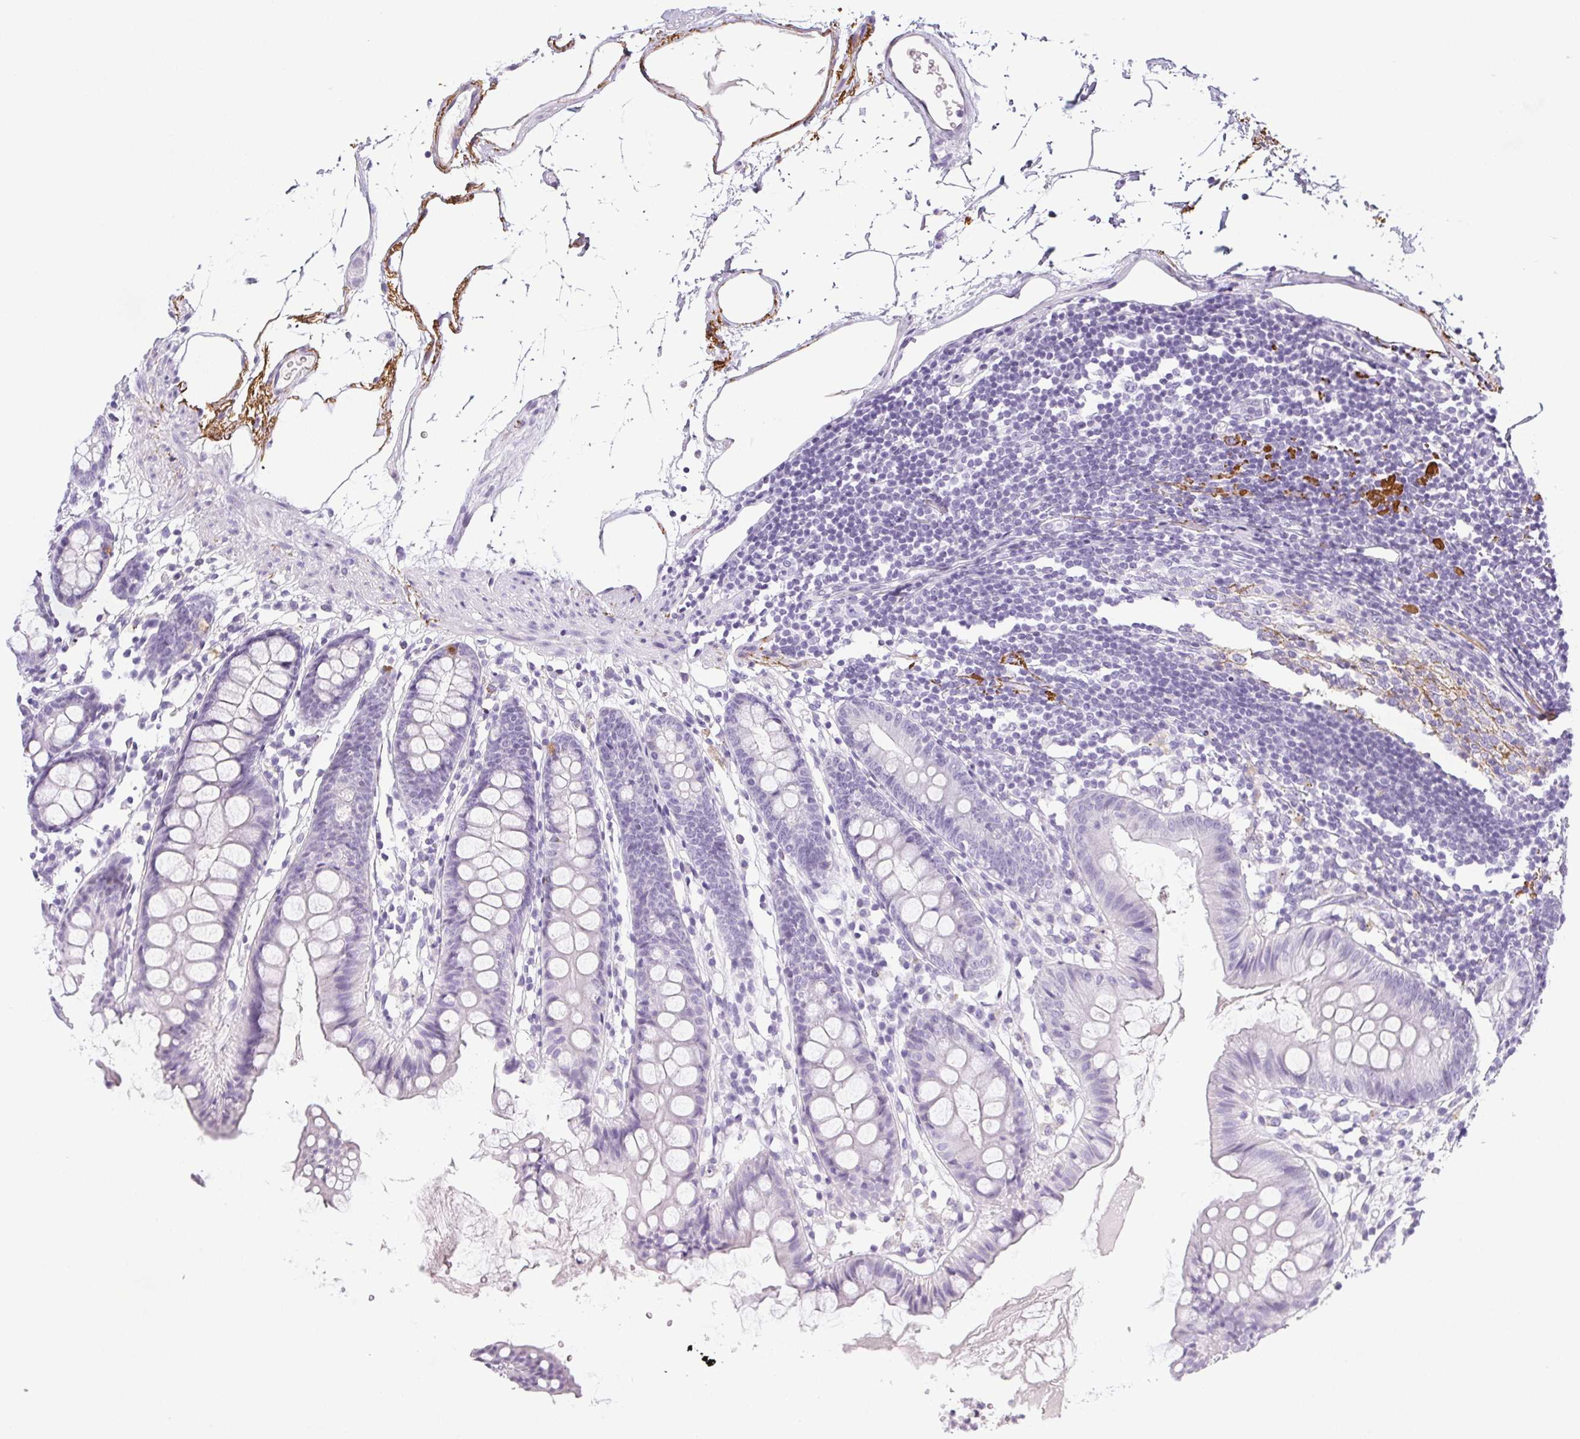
{"staining": {"intensity": "weak", "quantity": "25%-75%", "location": "cytoplasmic/membranous"}, "tissue": "colon", "cell_type": "Endothelial cells", "image_type": "normal", "snomed": [{"axis": "morphology", "description": "Normal tissue, NOS"}, {"axis": "topography", "description": "Colon"}], "caption": "Immunohistochemical staining of normal colon shows weak cytoplasmic/membranous protein staining in about 25%-75% of endothelial cells.", "gene": "VTN", "patient": {"sex": "female", "age": 84}}